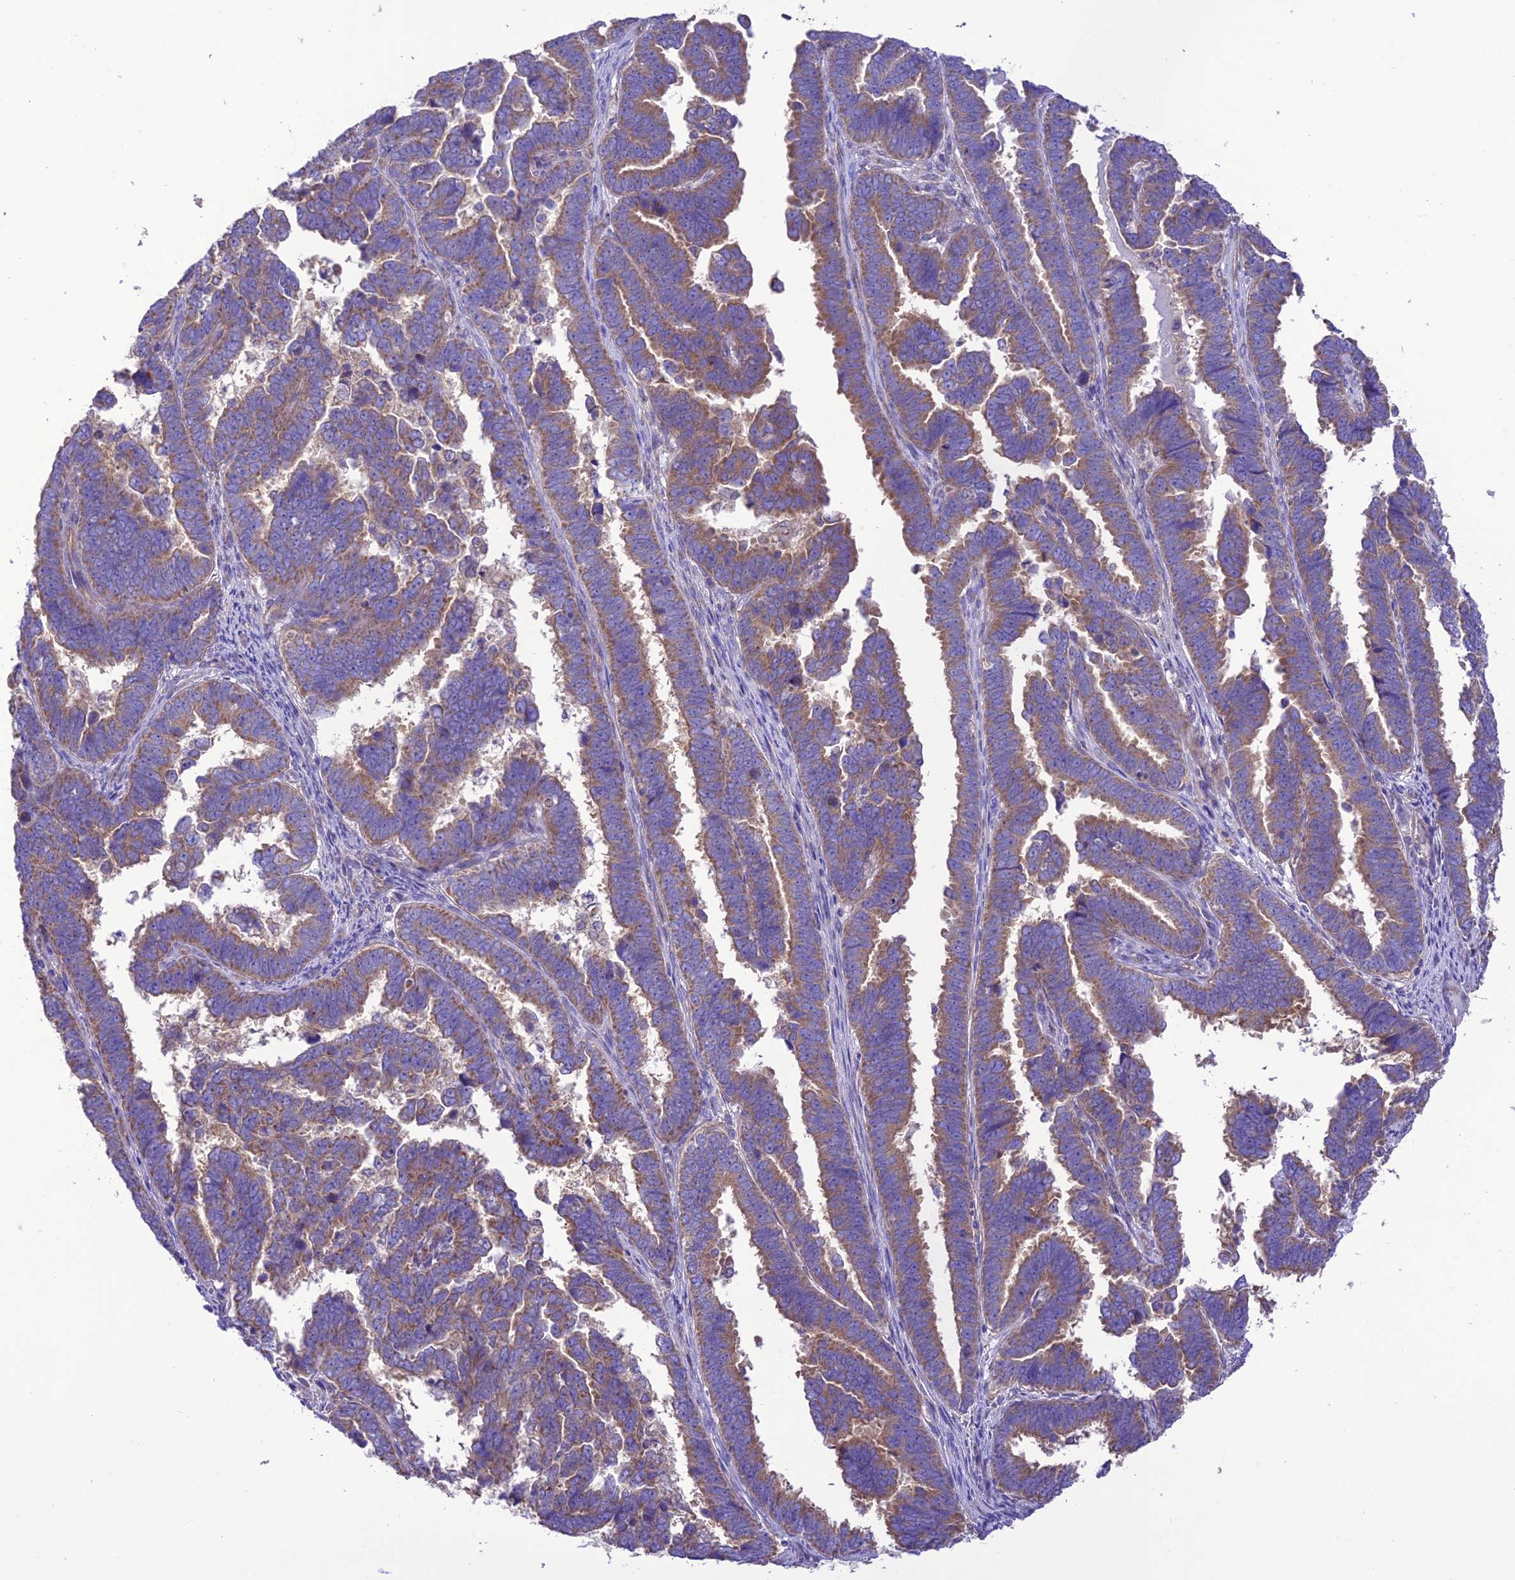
{"staining": {"intensity": "moderate", "quantity": ">75%", "location": "cytoplasmic/membranous"}, "tissue": "endometrial cancer", "cell_type": "Tumor cells", "image_type": "cancer", "snomed": [{"axis": "morphology", "description": "Adenocarcinoma, NOS"}, {"axis": "topography", "description": "Endometrium"}], "caption": "There is medium levels of moderate cytoplasmic/membranous expression in tumor cells of adenocarcinoma (endometrial), as demonstrated by immunohistochemical staining (brown color).", "gene": "MAP3K12", "patient": {"sex": "female", "age": 75}}